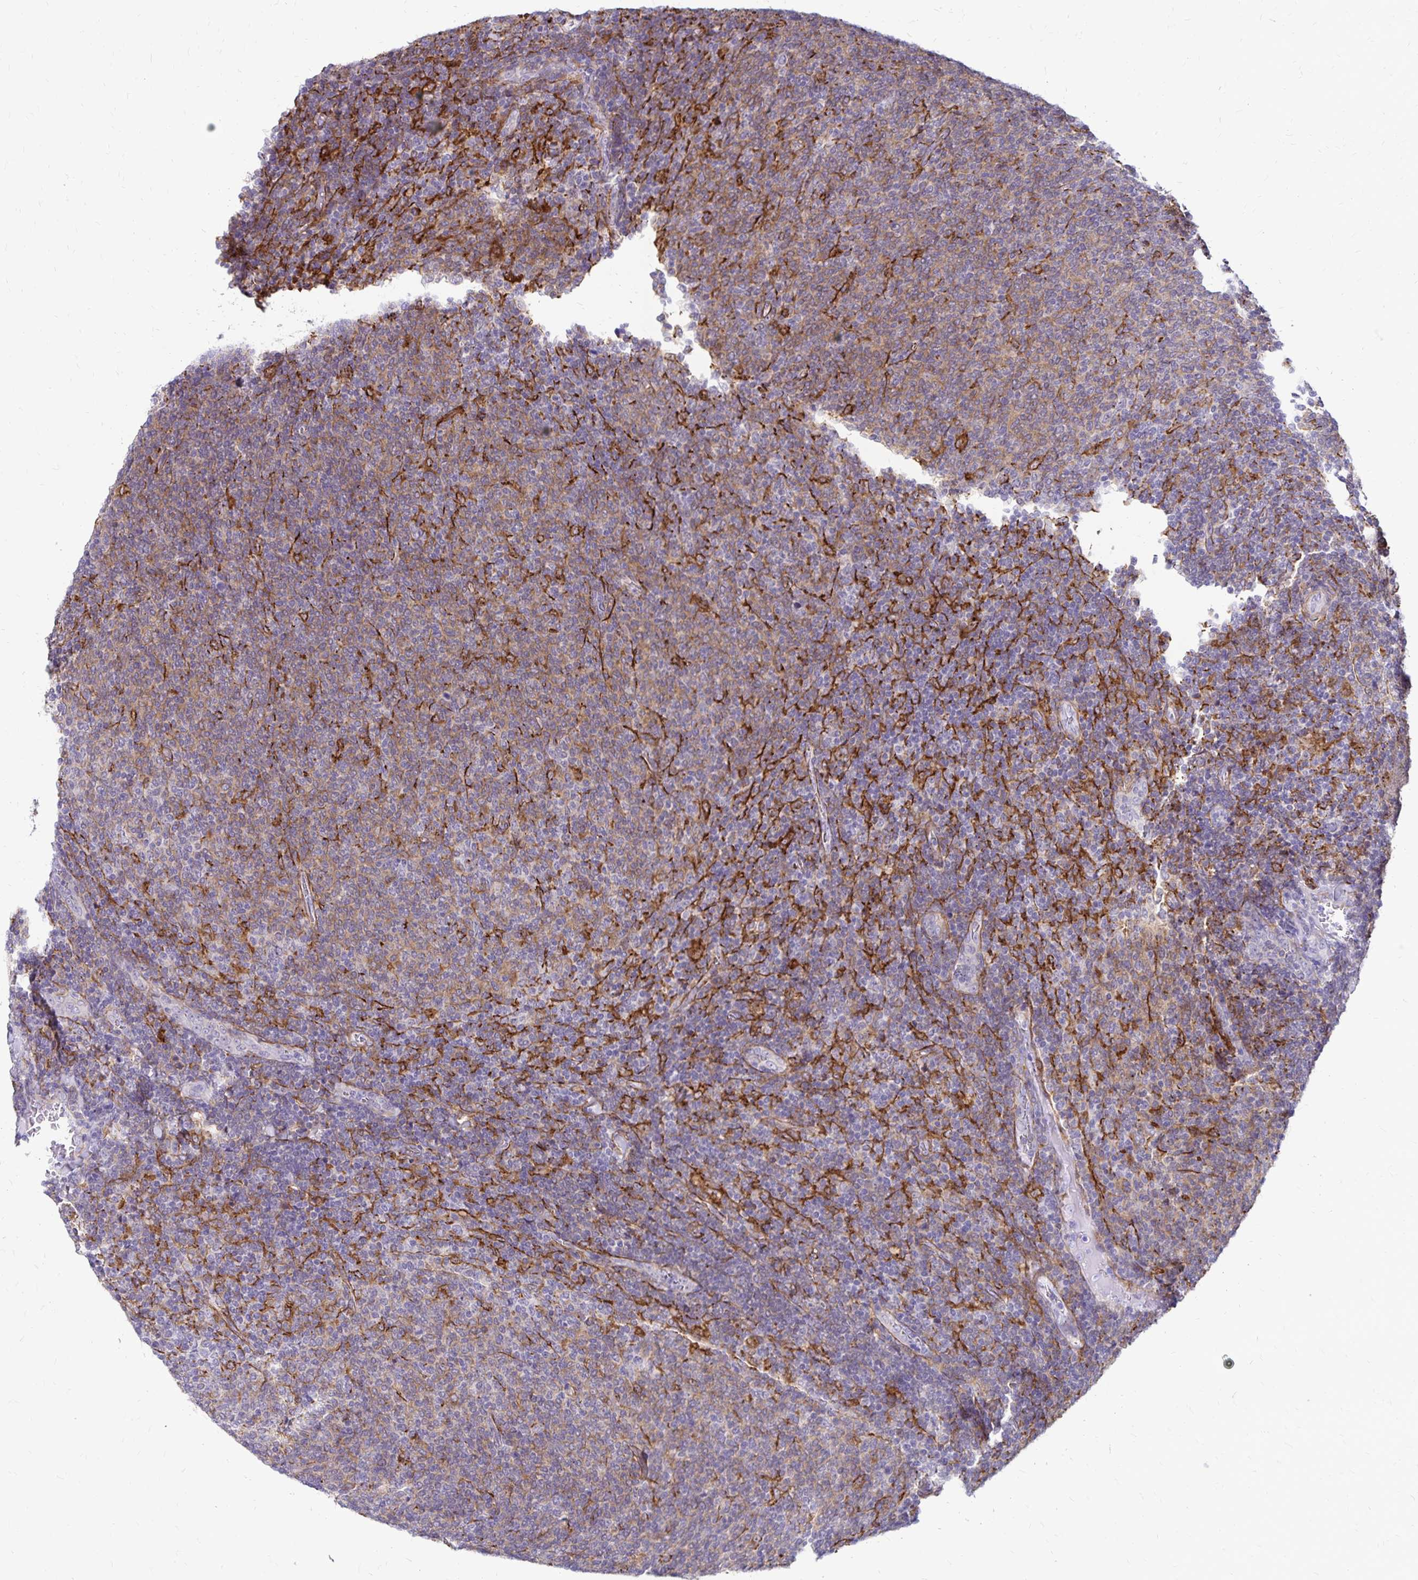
{"staining": {"intensity": "weak", "quantity": "25%-75%", "location": "cytoplasmic/membranous"}, "tissue": "lymphoma", "cell_type": "Tumor cells", "image_type": "cancer", "snomed": [{"axis": "morphology", "description": "Malignant lymphoma, non-Hodgkin's type, Low grade"}, {"axis": "topography", "description": "Lymph node"}], "caption": "This is an image of immunohistochemistry staining of low-grade malignant lymphoma, non-Hodgkin's type, which shows weak positivity in the cytoplasmic/membranous of tumor cells.", "gene": "TNS3", "patient": {"sex": "male", "age": 52}}